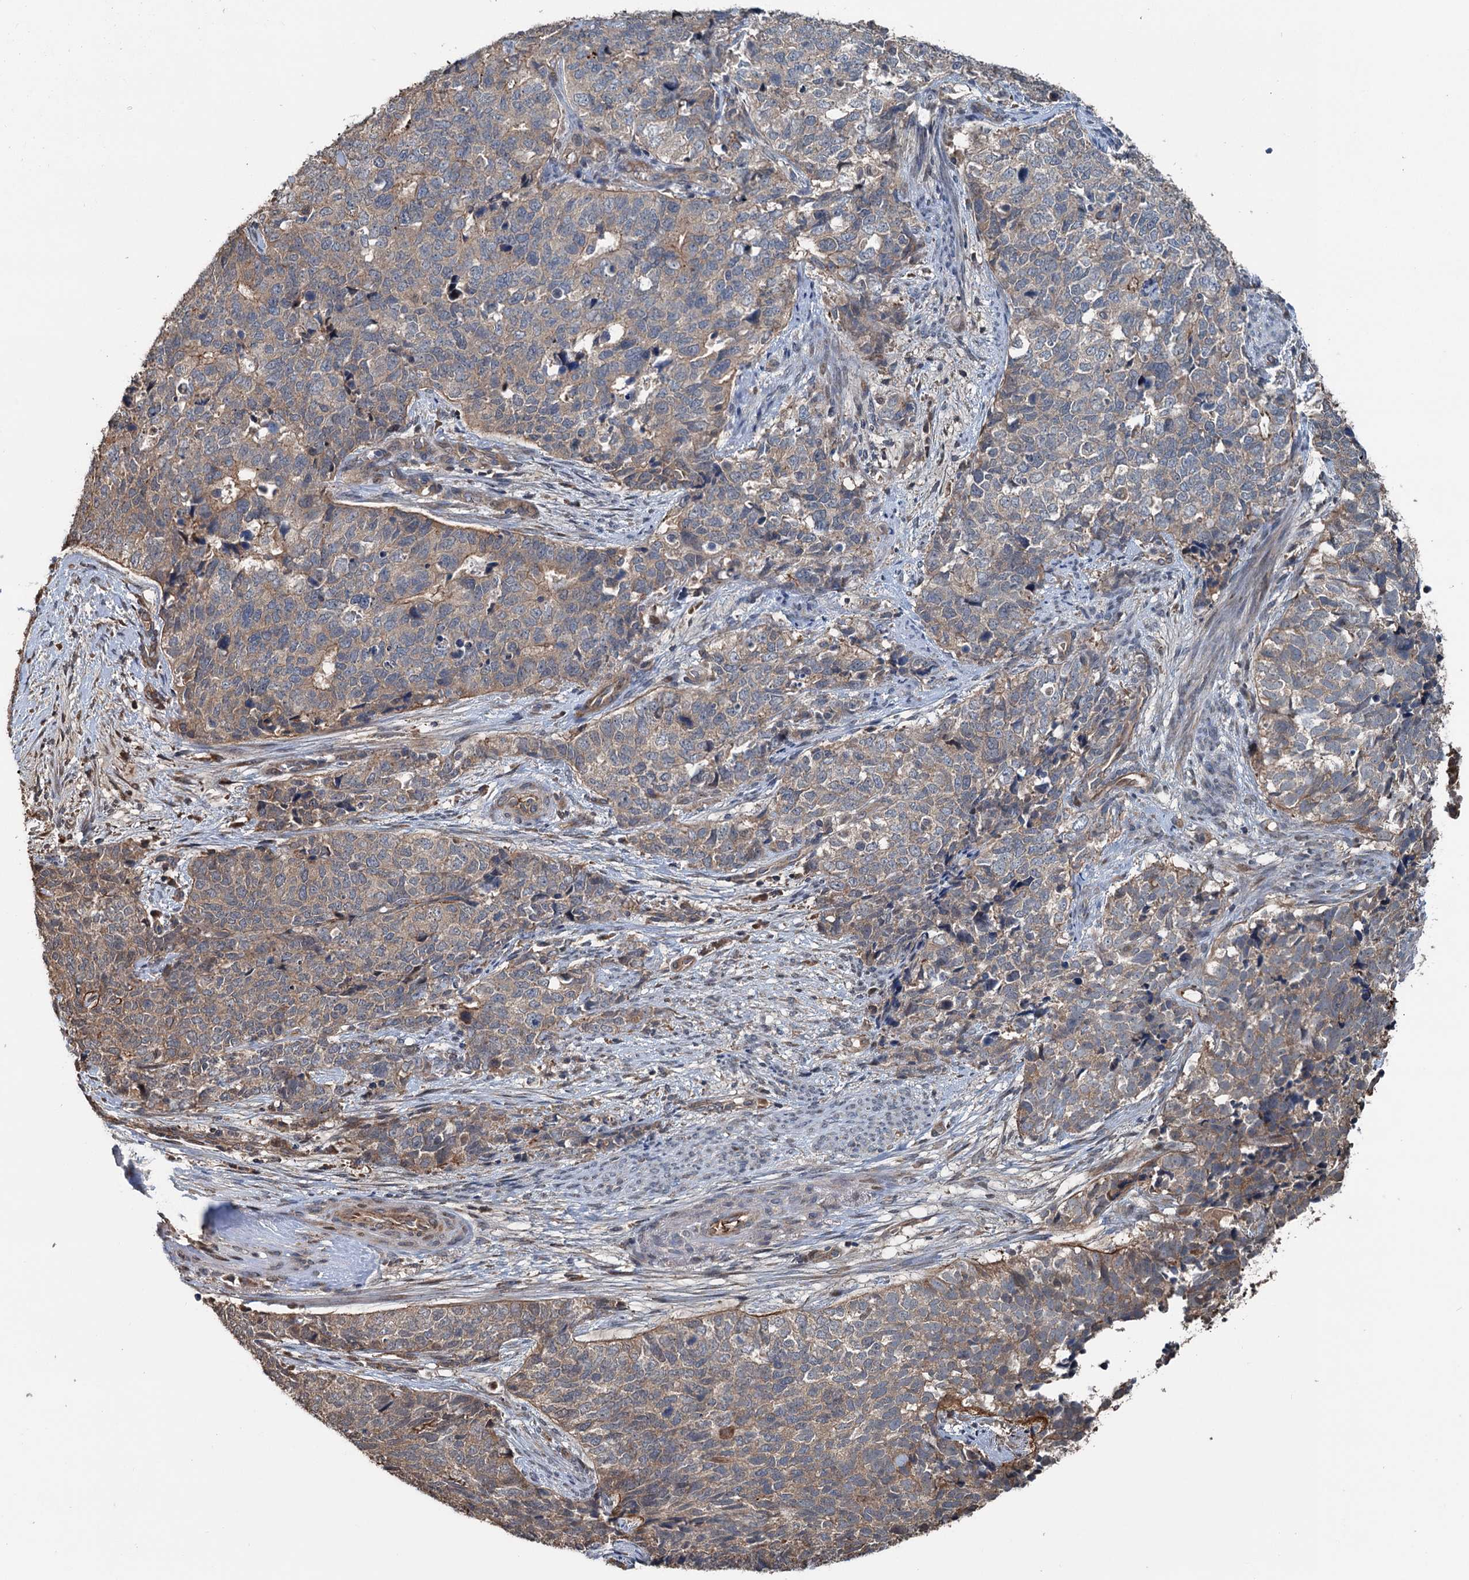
{"staining": {"intensity": "weak", "quantity": "<25%", "location": "cytoplasmic/membranous"}, "tissue": "cervical cancer", "cell_type": "Tumor cells", "image_type": "cancer", "snomed": [{"axis": "morphology", "description": "Squamous cell carcinoma, NOS"}, {"axis": "topography", "description": "Cervix"}], "caption": "This is an immunohistochemistry (IHC) micrograph of cervical squamous cell carcinoma. There is no staining in tumor cells.", "gene": "TEDC1", "patient": {"sex": "female", "age": 63}}